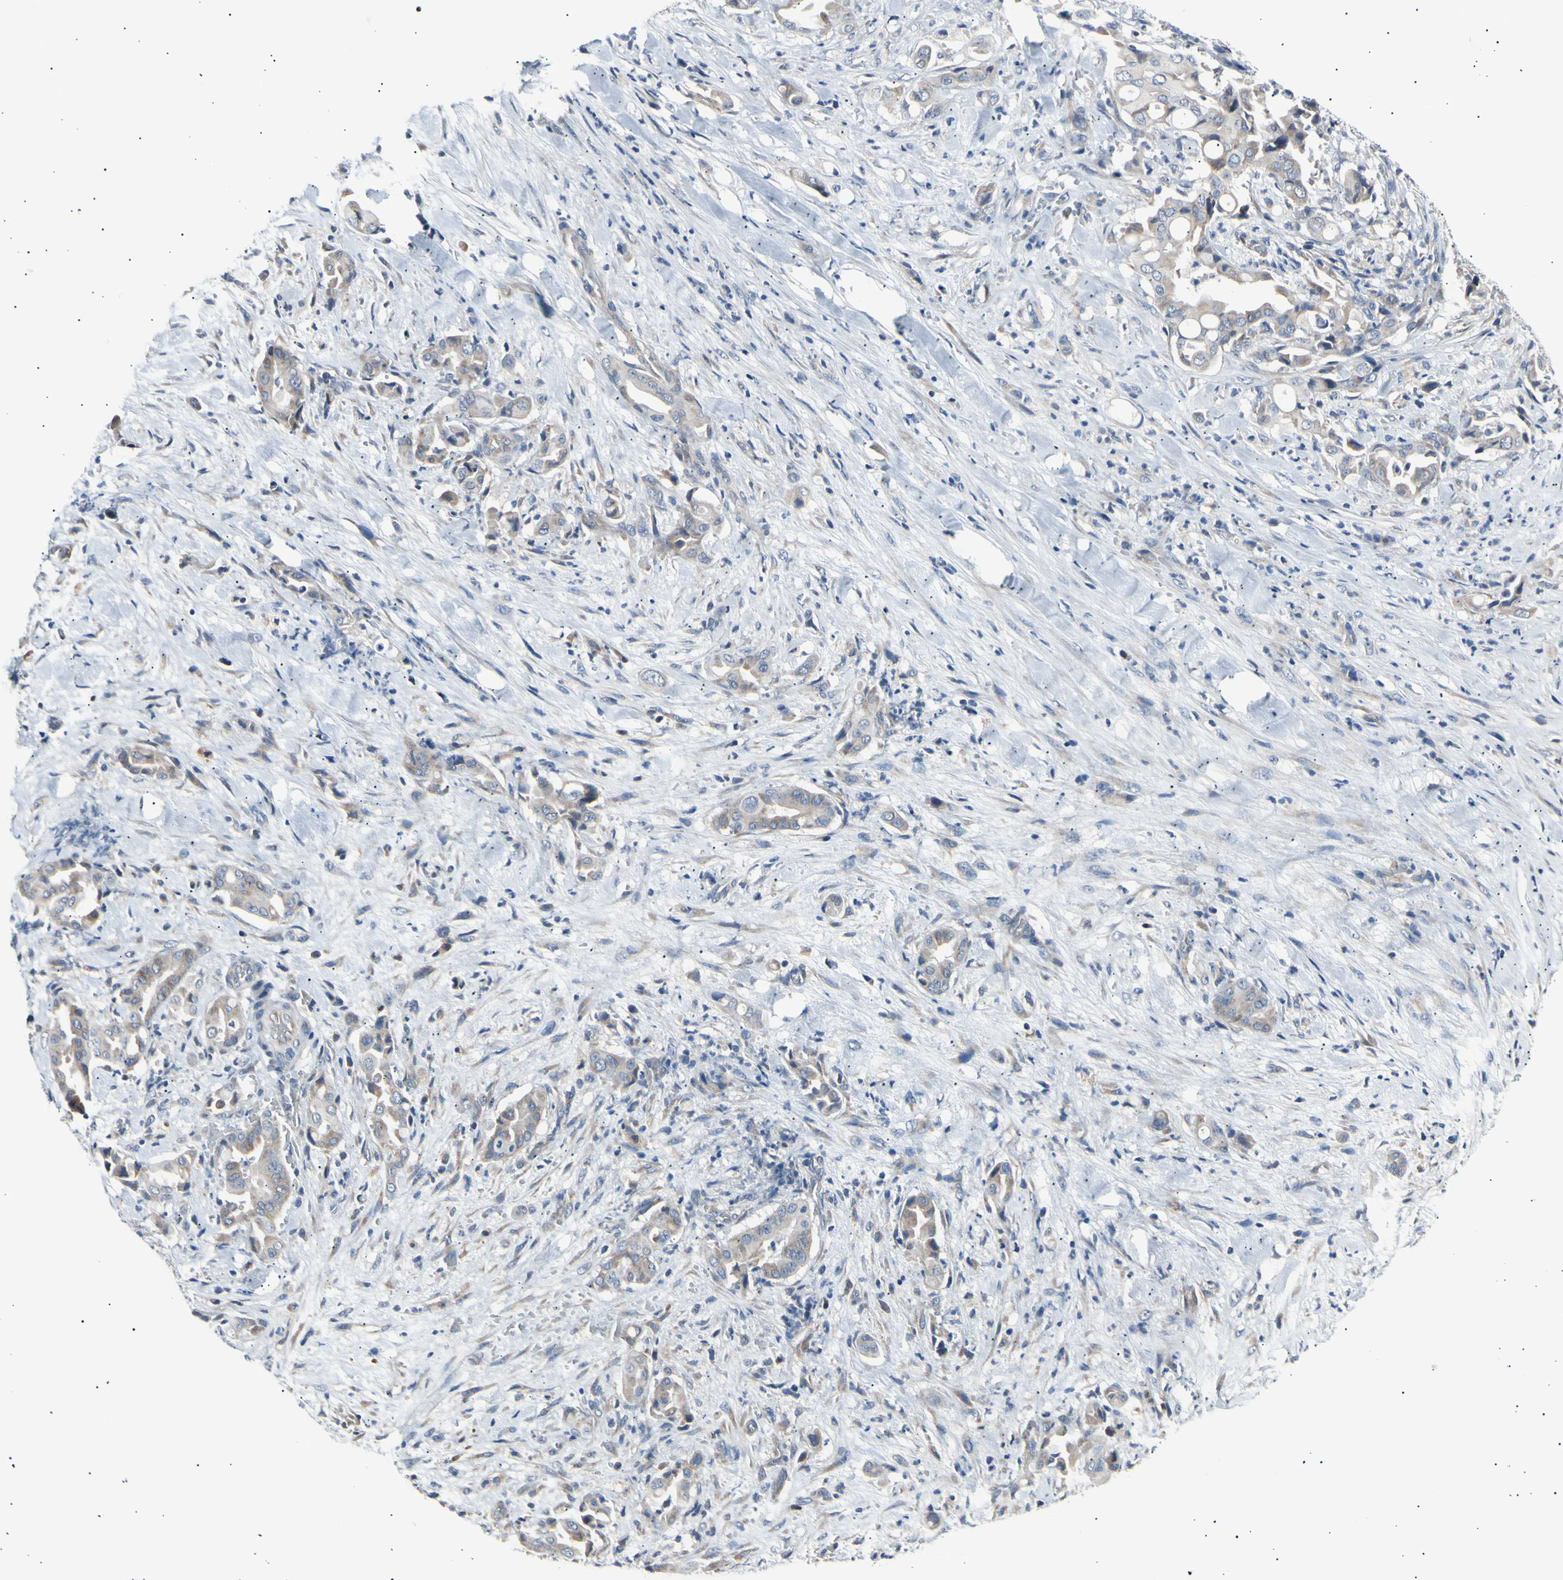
{"staining": {"intensity": "weak", "quantity": ">75%", "location": "cytoplasmic/membranous"}, "tissue": "liver cancer", "cell_type": "Tumor cells", "image_type": "cancer", "snomed": [{"axis": "morphology", "description": "Cholangiocarcinoma"}, {"axis": "topography", "description": "Liver"}], "caption": "Liver cancer (cholangiocarcinoma) stained with a brown dye demonstrates weak cytoplasmic/membranous positive positivity in approximately >75% of tumor cells.", "gene": "ITGA6", "patient": {"sex": "female", "age": 68}}